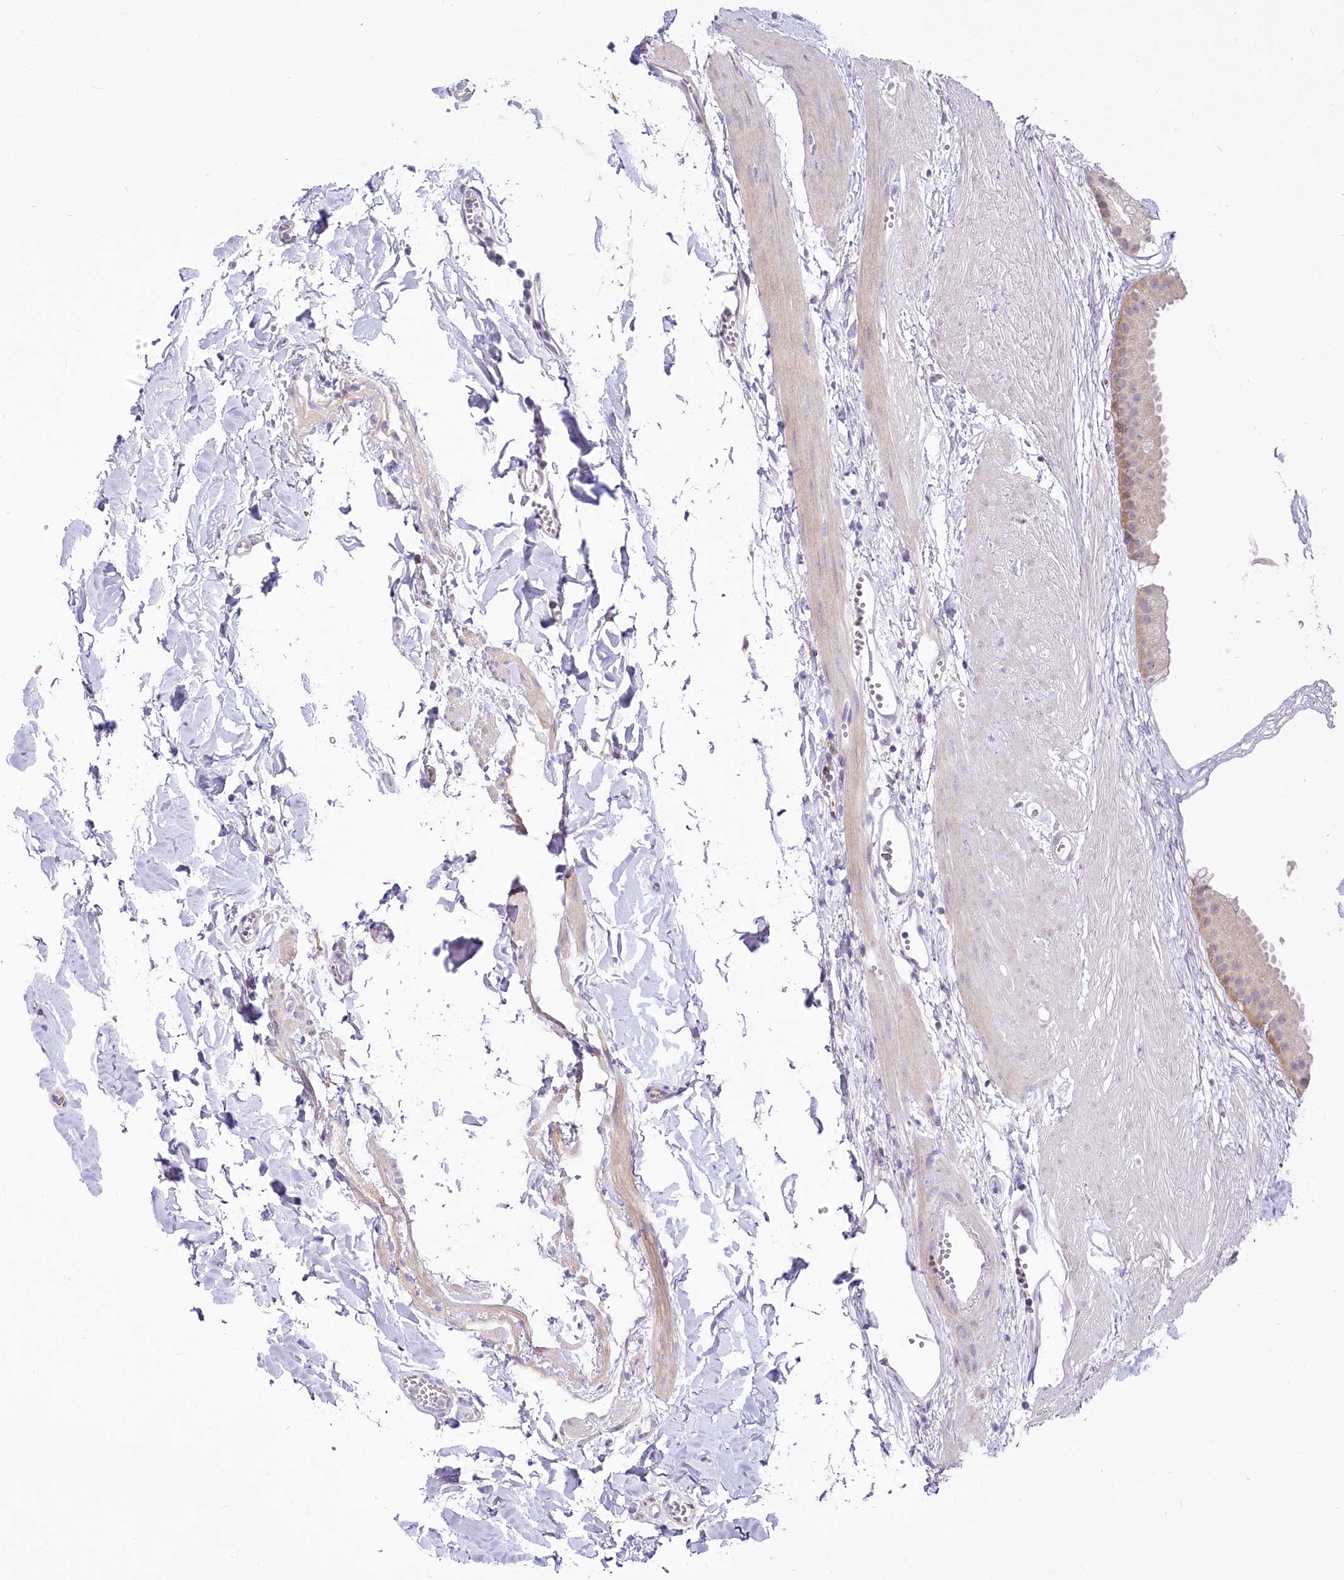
{"staining": {"intensity": "weak", "quantity": "25%-75%", "location": "cytoplasmic/membranous"}, "tissue": "gallbladder", "cell_type": "Glandular cells", "image_type": "normal", "snomed": [{"axis": "morphology", "description": "Normal tissue, NOS"}, {"axis": "topography", "description": "Gallbladder"}], "caption": "Weak cytoplasmic/membranous protein expression is identified in about 25%-75% of glandular cells in gallbladder.", "gene": "EFHC2", "patient": {"sex": "female", "age": 64}}